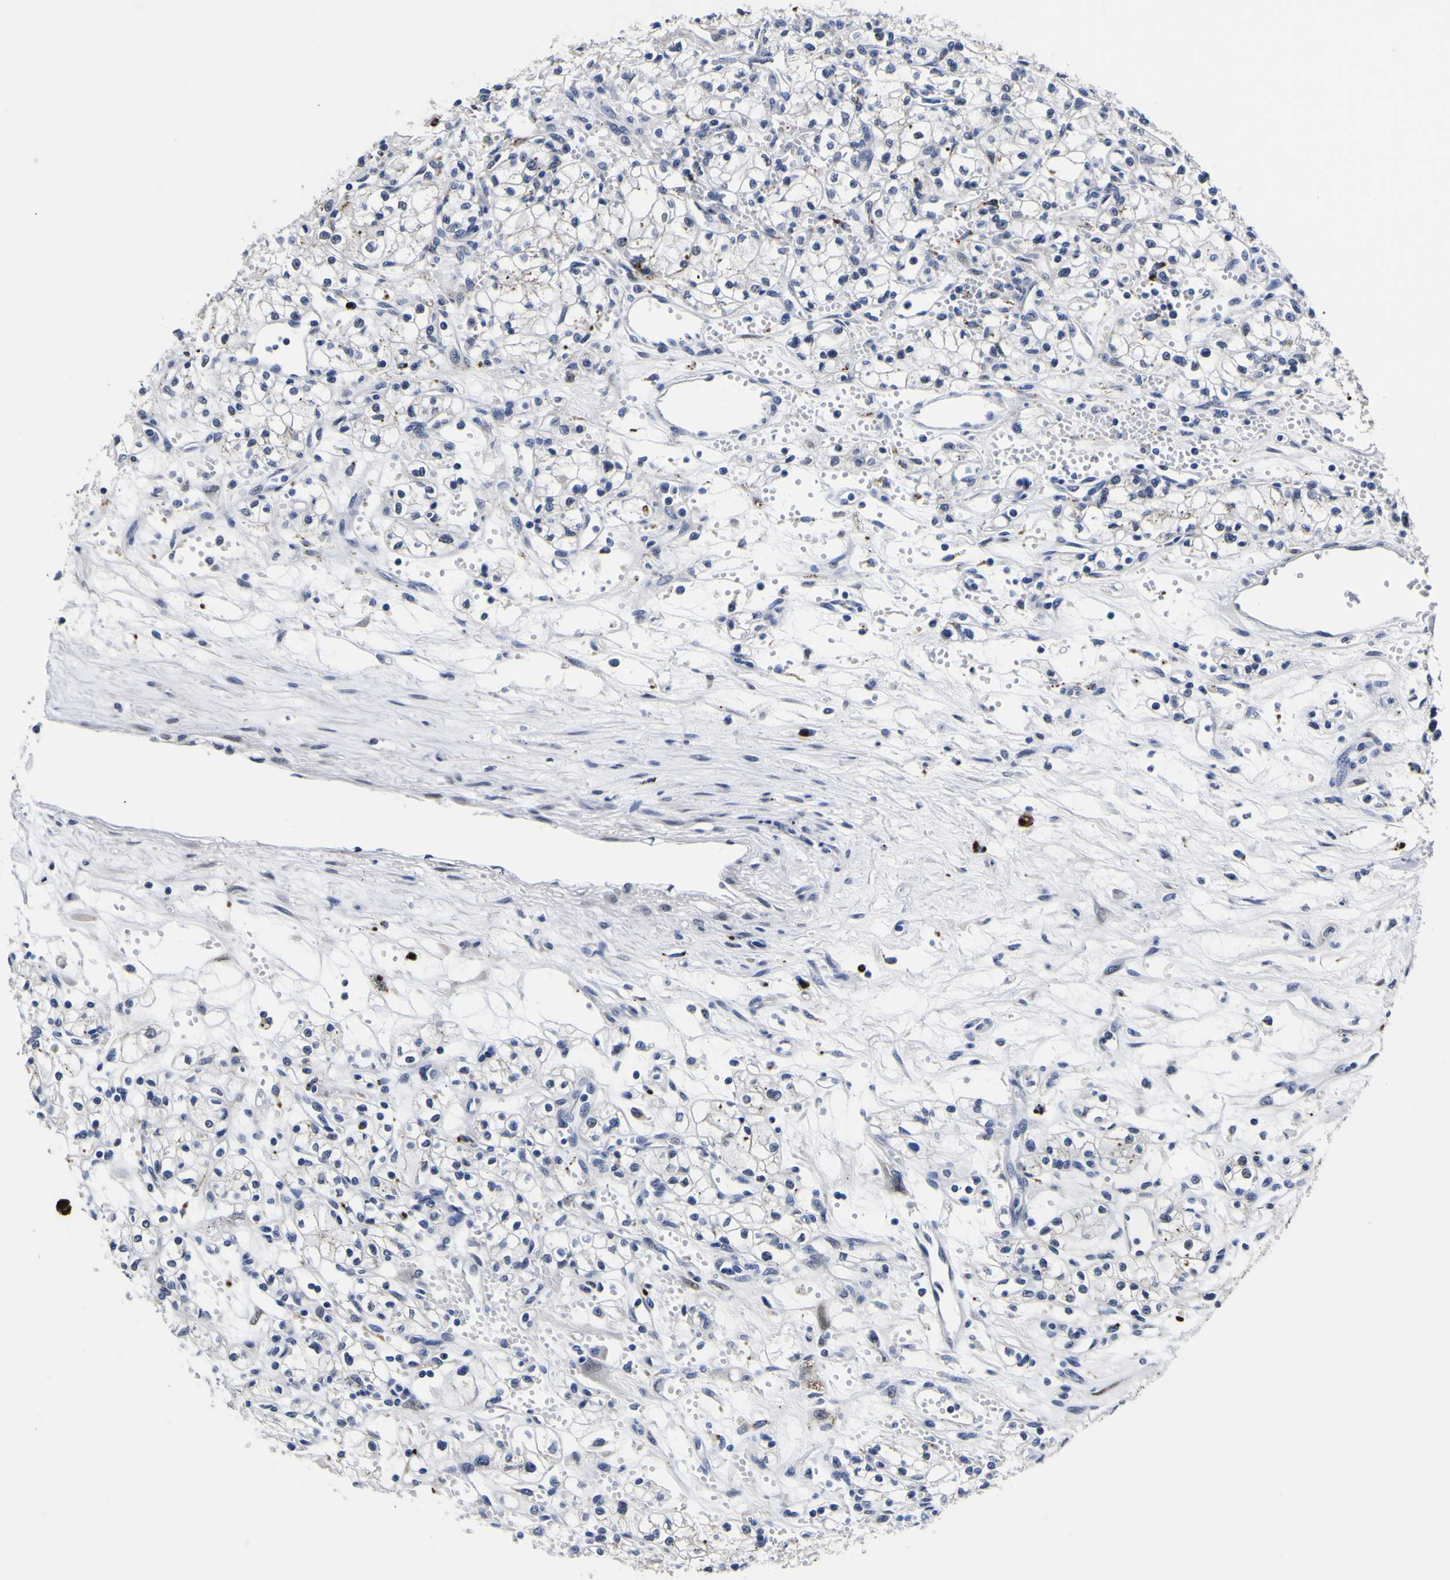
{"staining": {"intensity": "negative", "quantity": "none", "location": "none"}, "tissue": "renal cancer", "cell_type": "Tumor cells", "image_type": "cancer", "snomed": [{"axis": "morphology", "description": "Normal tissue, NOS"}, {"axis": "morphology", "description": "Adenocarcinoma, NOS"}, {"axis": "topography", "description": "Kidney"}], "caption": "Immunohistochemical staining of renal adenocarcinoma exhibits no significant expression in tumor cells.", "gene": "IGFLR1", "patient": {"sex": "male", "age": 59}}